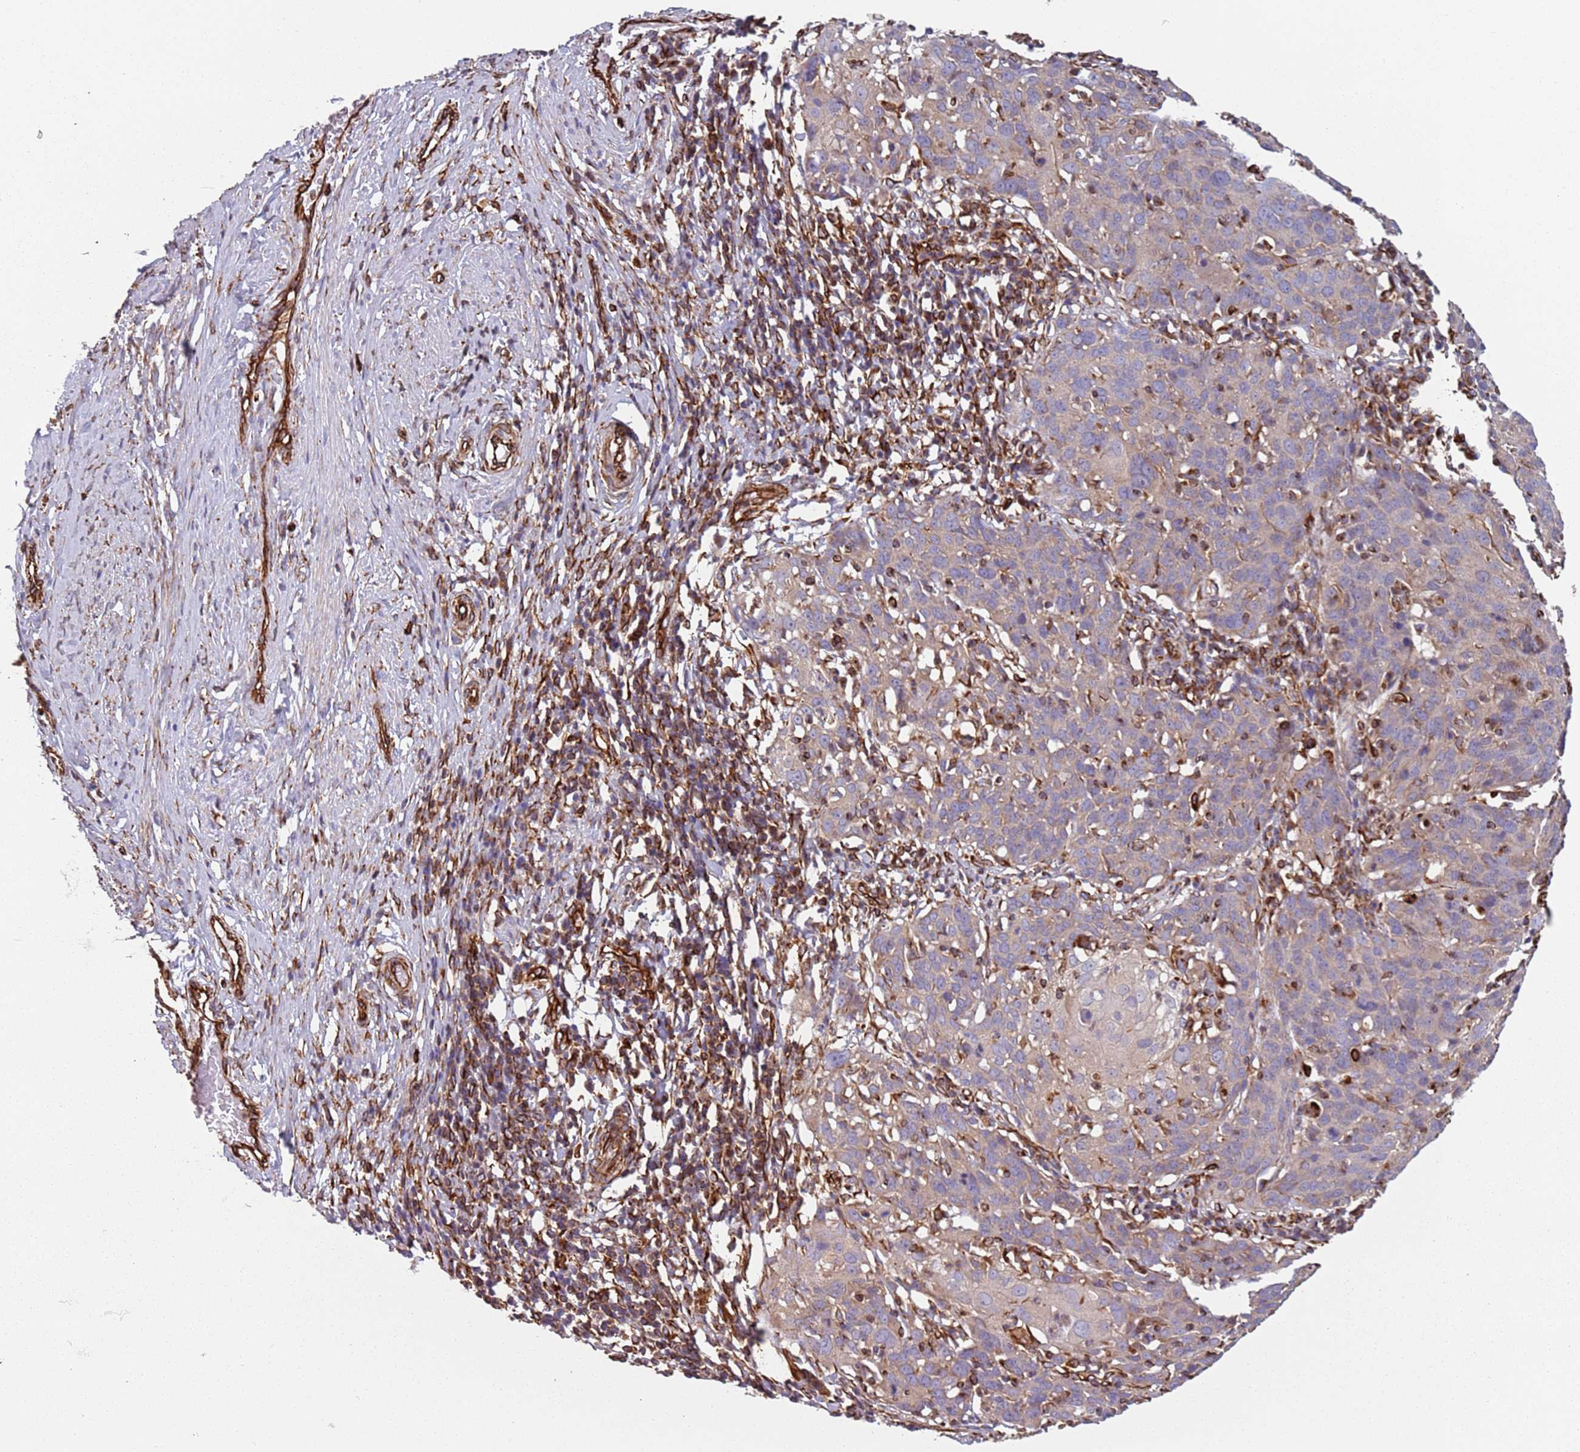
{"staining": {"intensity": "weak", "quantity": "25%-75%", "location": "cytoplasmic/membranous"}, "tissue": "cervical cancer", "cell_type": "Tumor cells", "image_type": "cancer", "snomed": [{"axis": "morphology", "description": "Squamous cell carcinoma, NOS"}, {"axis": "topography", "description": "Cervix"}], "caption": "Tumor cells demonstrate low levels of weak cytoplasmic/membranous positivity in approximately 25%-75% of cells in cervical cancer (squamous cell carcinoma).", "gene": "SNAPIN", "patient": {"sex": "female", "age": 50}}